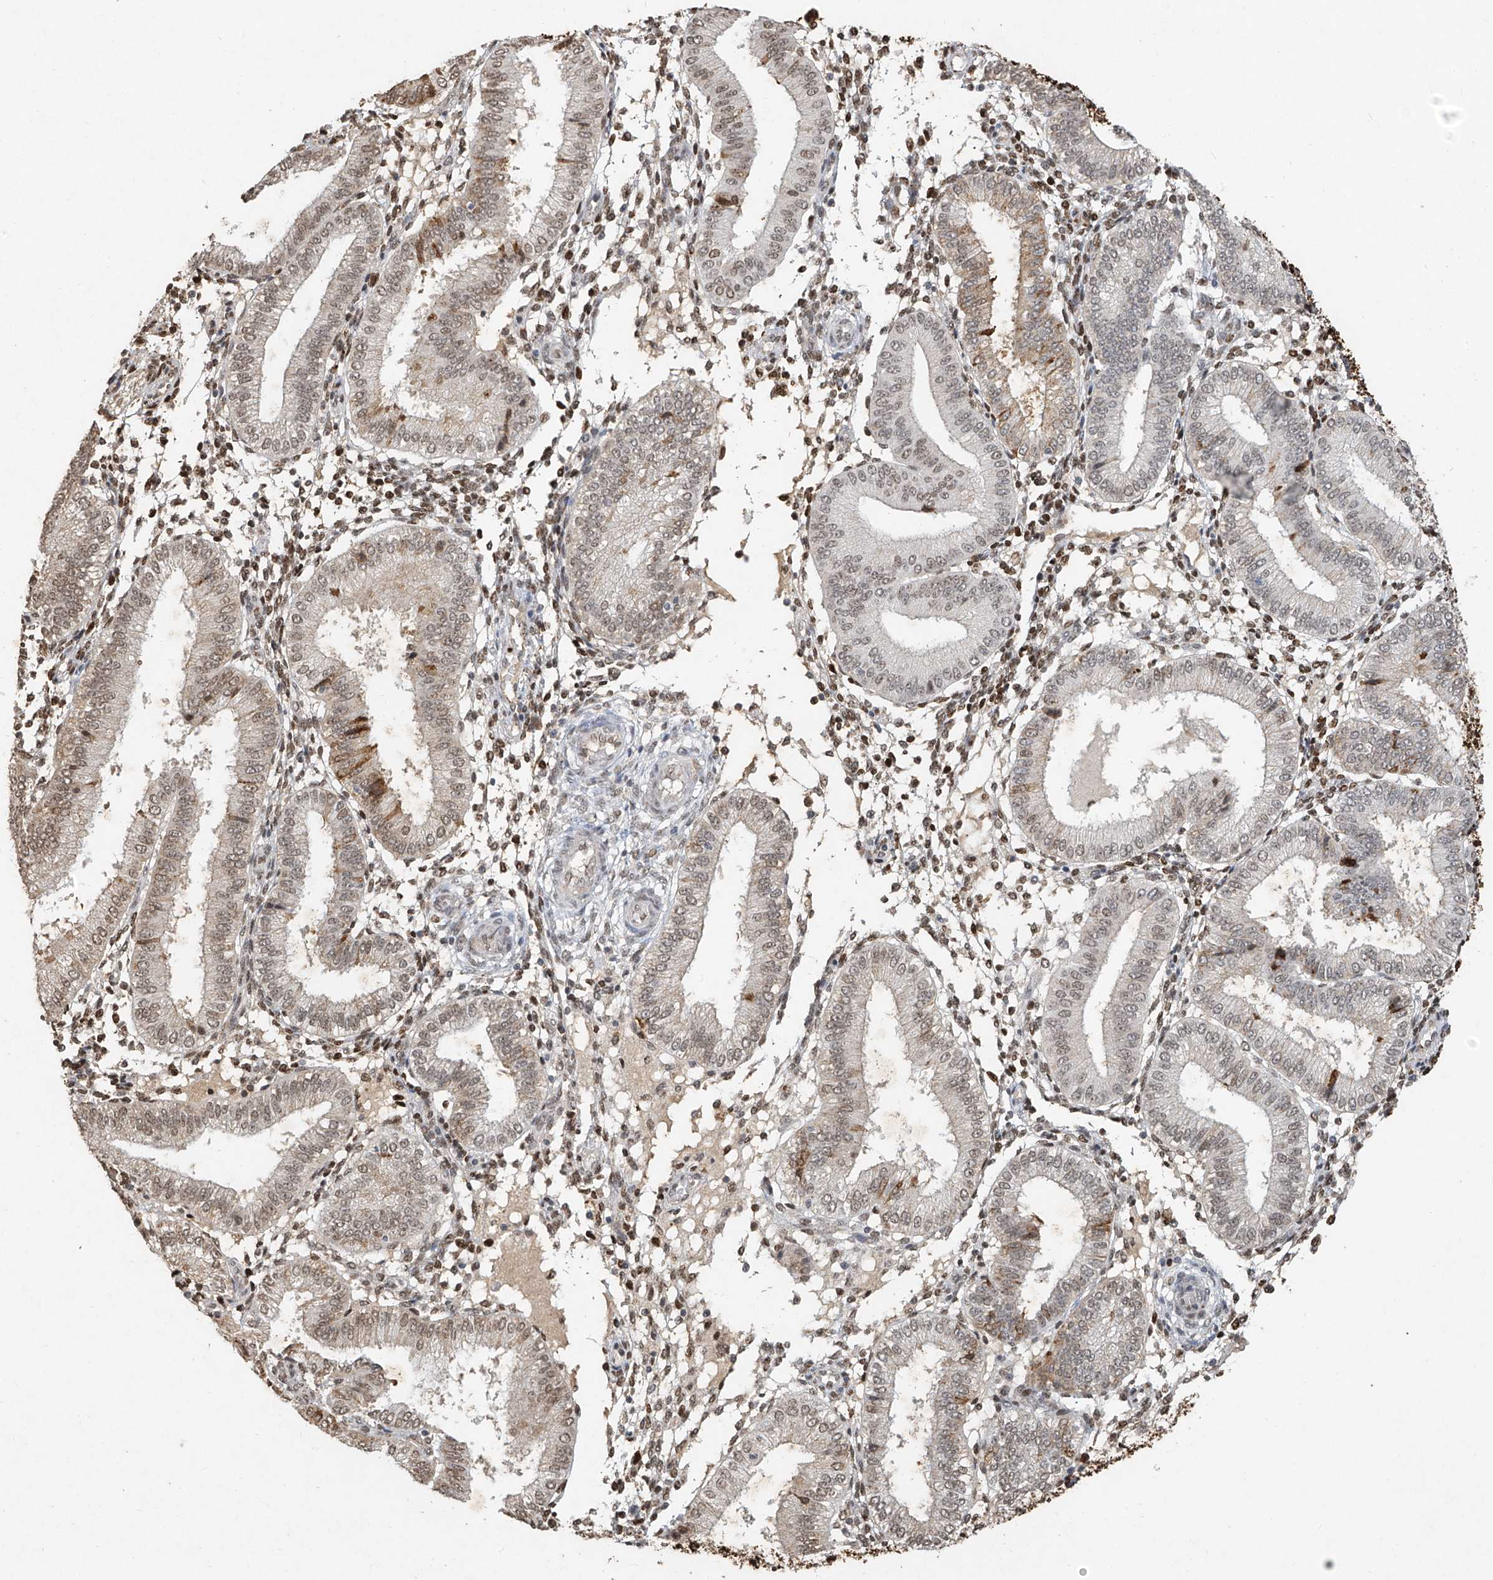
{"staining": {"intensity": "moderate", "quantity": ">75%", "location": "nuclear"}, "tissue": "endometrium", "cell_type": "Cells in endometrial stroma", "image_type": "normal", "snomed": [{"axis": "morphology", "description": "Normal tissue, NOS"}, {"axis": "topography", "description": "Endometrium"}], "caption": "IHC histopathology image of unremarkable endometrium: endometrium stained using immunohistochemistry demonstrates medium levels of moderate protein expression localized specifically in the nuclear of cells in endometrial stroma, appearing as a nuclear brown color.", "gene": "ATRIP", "patient": {"sex": "female", "age": 39}}